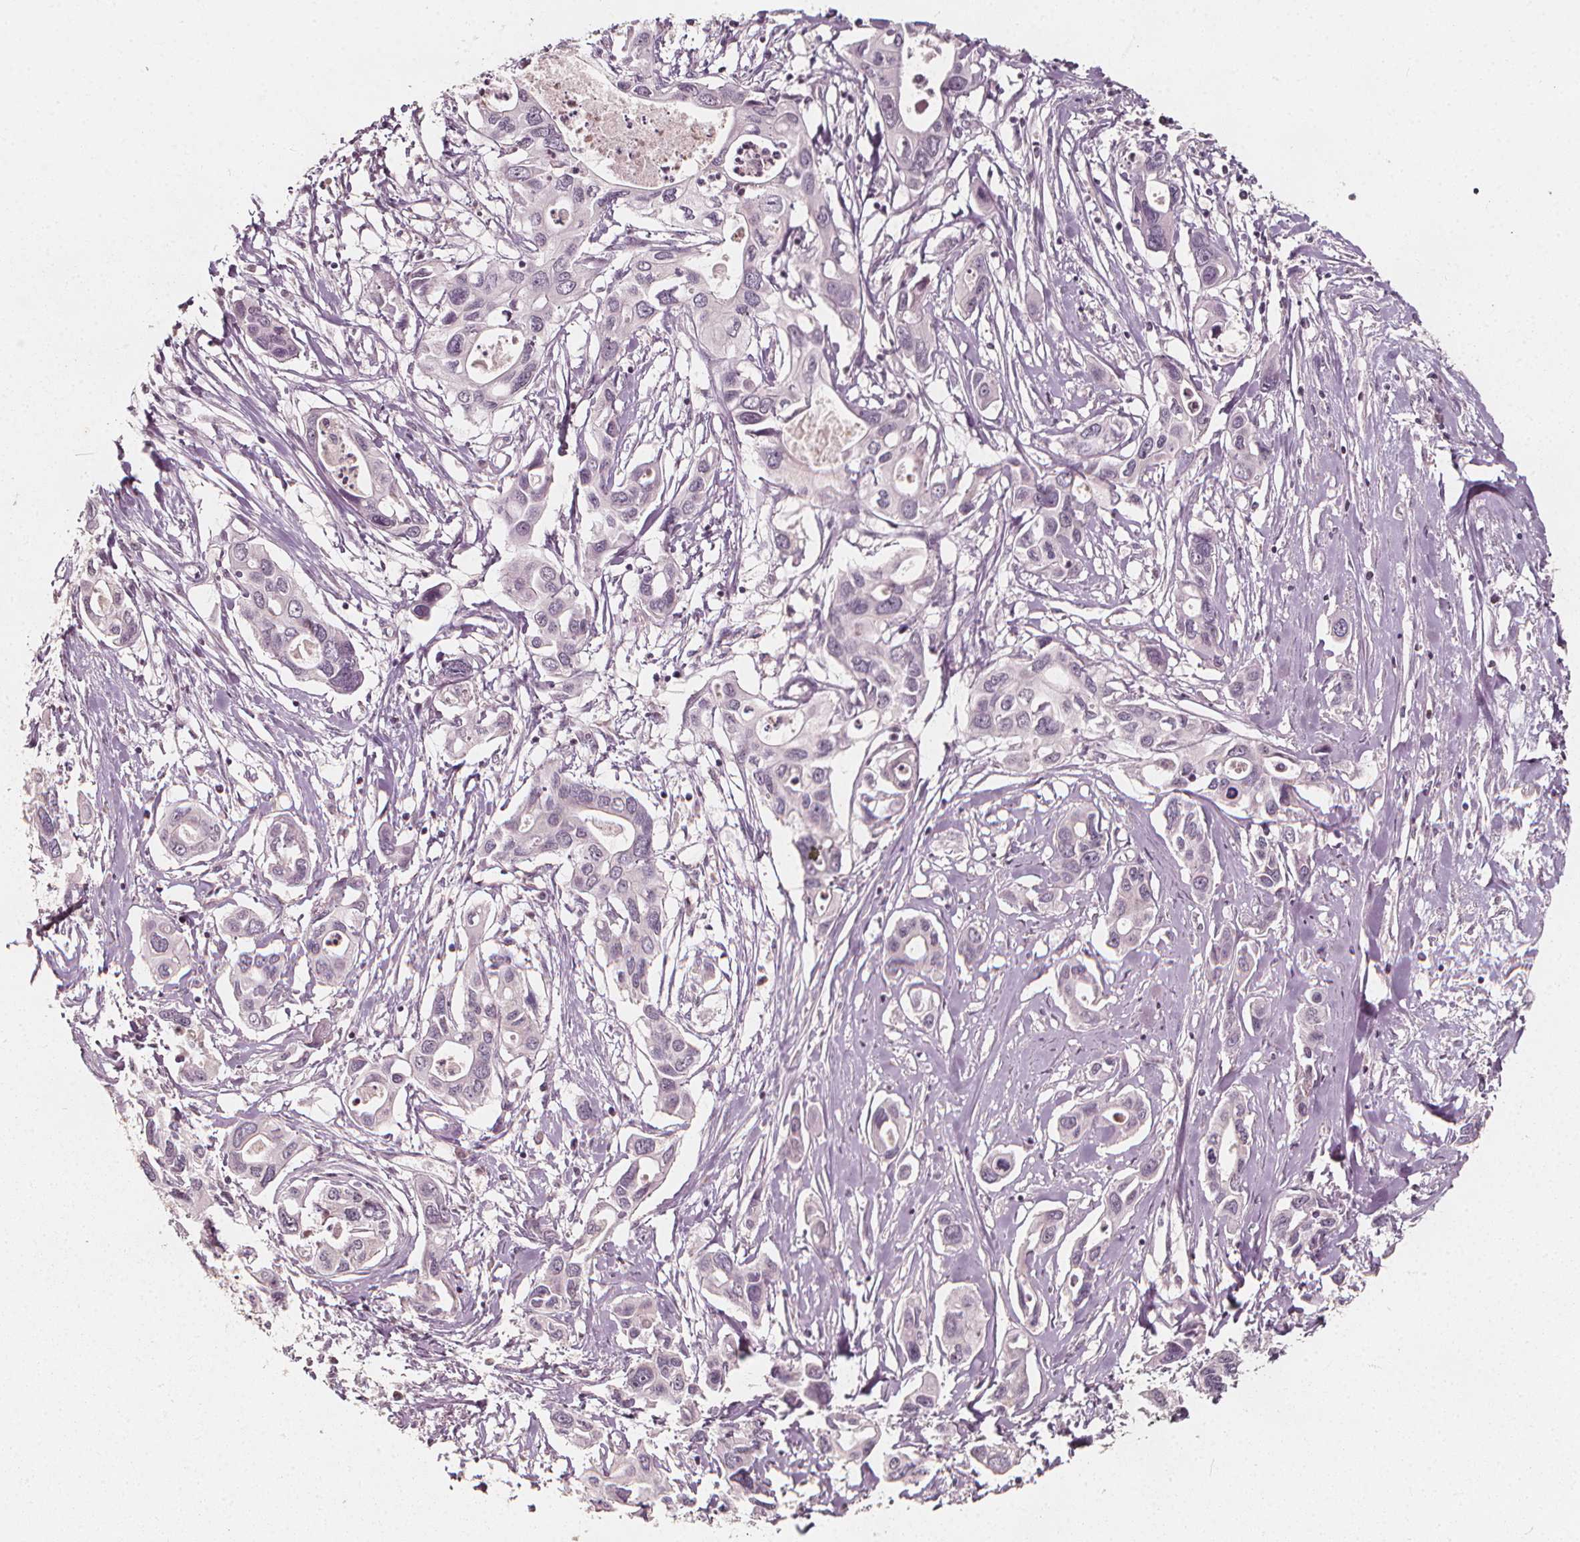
{"staining": {"intensity": "negative", "quantity": "none", "location": "none"}, "tissue": "pancreatic cancer", "cell_type": "Tumor cells", "image_type": "cancer", "snomed": [{"axis": "morphology", "description": "Adenocarcinoma, NOS"}, {"axis": "topography", "description": "Pancreas"}], "caption": "Protein analysis of adenocarcinoma (pancreatic) demonstrates no significant positivity in tumor cells.", "gene": "NPC1L1", "patient": {"sex": "male", "age": 60}}